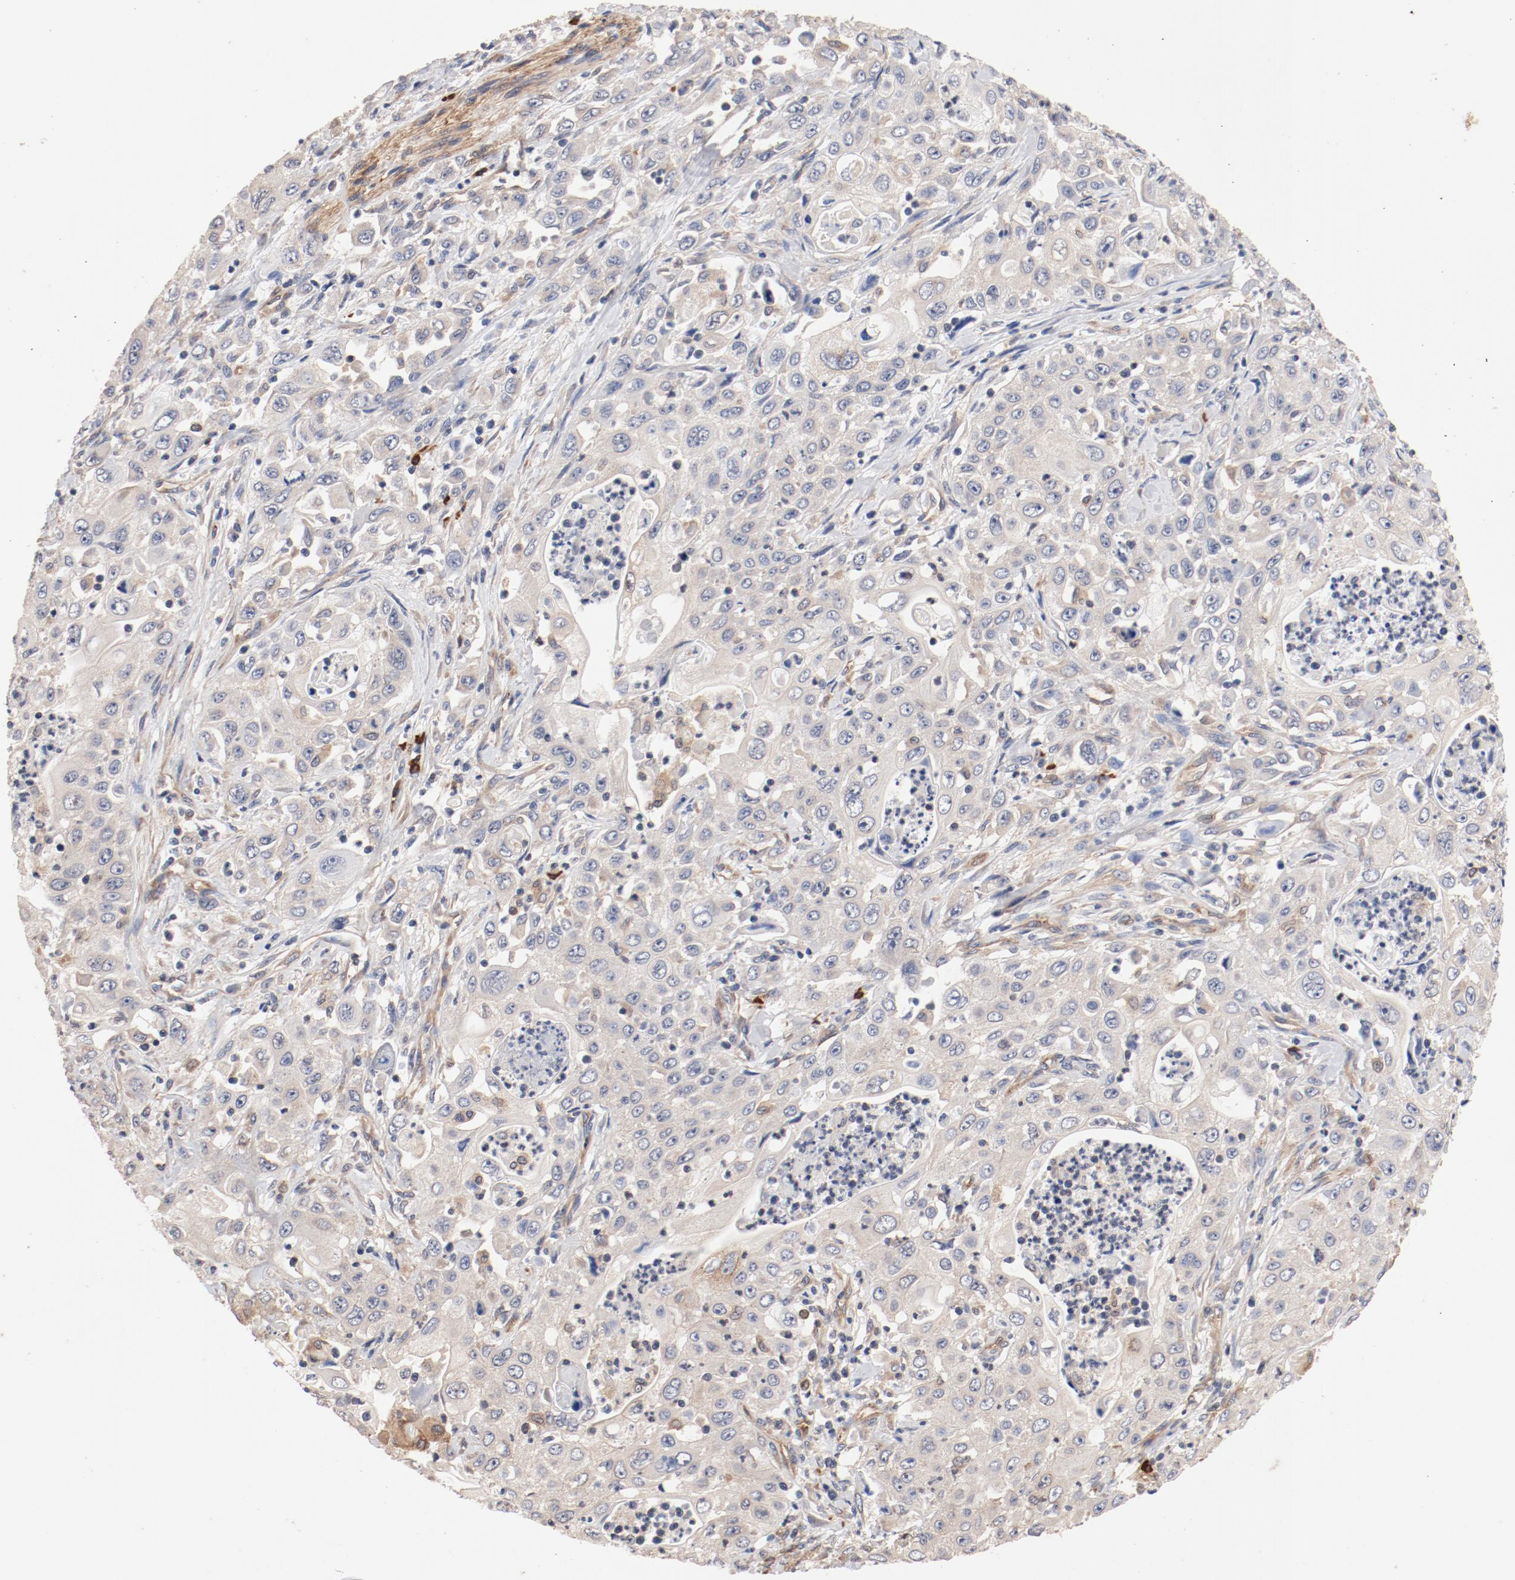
{"staining": {"intensity": "weak", "quantity": "<25%", "location": "cytoplasmic/membranous"}, "tissue": "pancreatic cancer", "cell_type": "Tumor cells", "image_type": "cancer", "snomed": [{"axis": "morphology", "description": "Adenocarcinoma, NOS"}, {"axis": "topography", "description": "Pancreas"}], "caption": "Immunohistochemistry image of human pancreatic cancer (adenocarcinoma) stained for a protein (brown), which demonstrates no staining in tumor cells. (DAB IHC visualized using brightfield microscopy, high magnification).", "gene": "UBE2J1", "patient": {"sex": "male", "age": 70}}